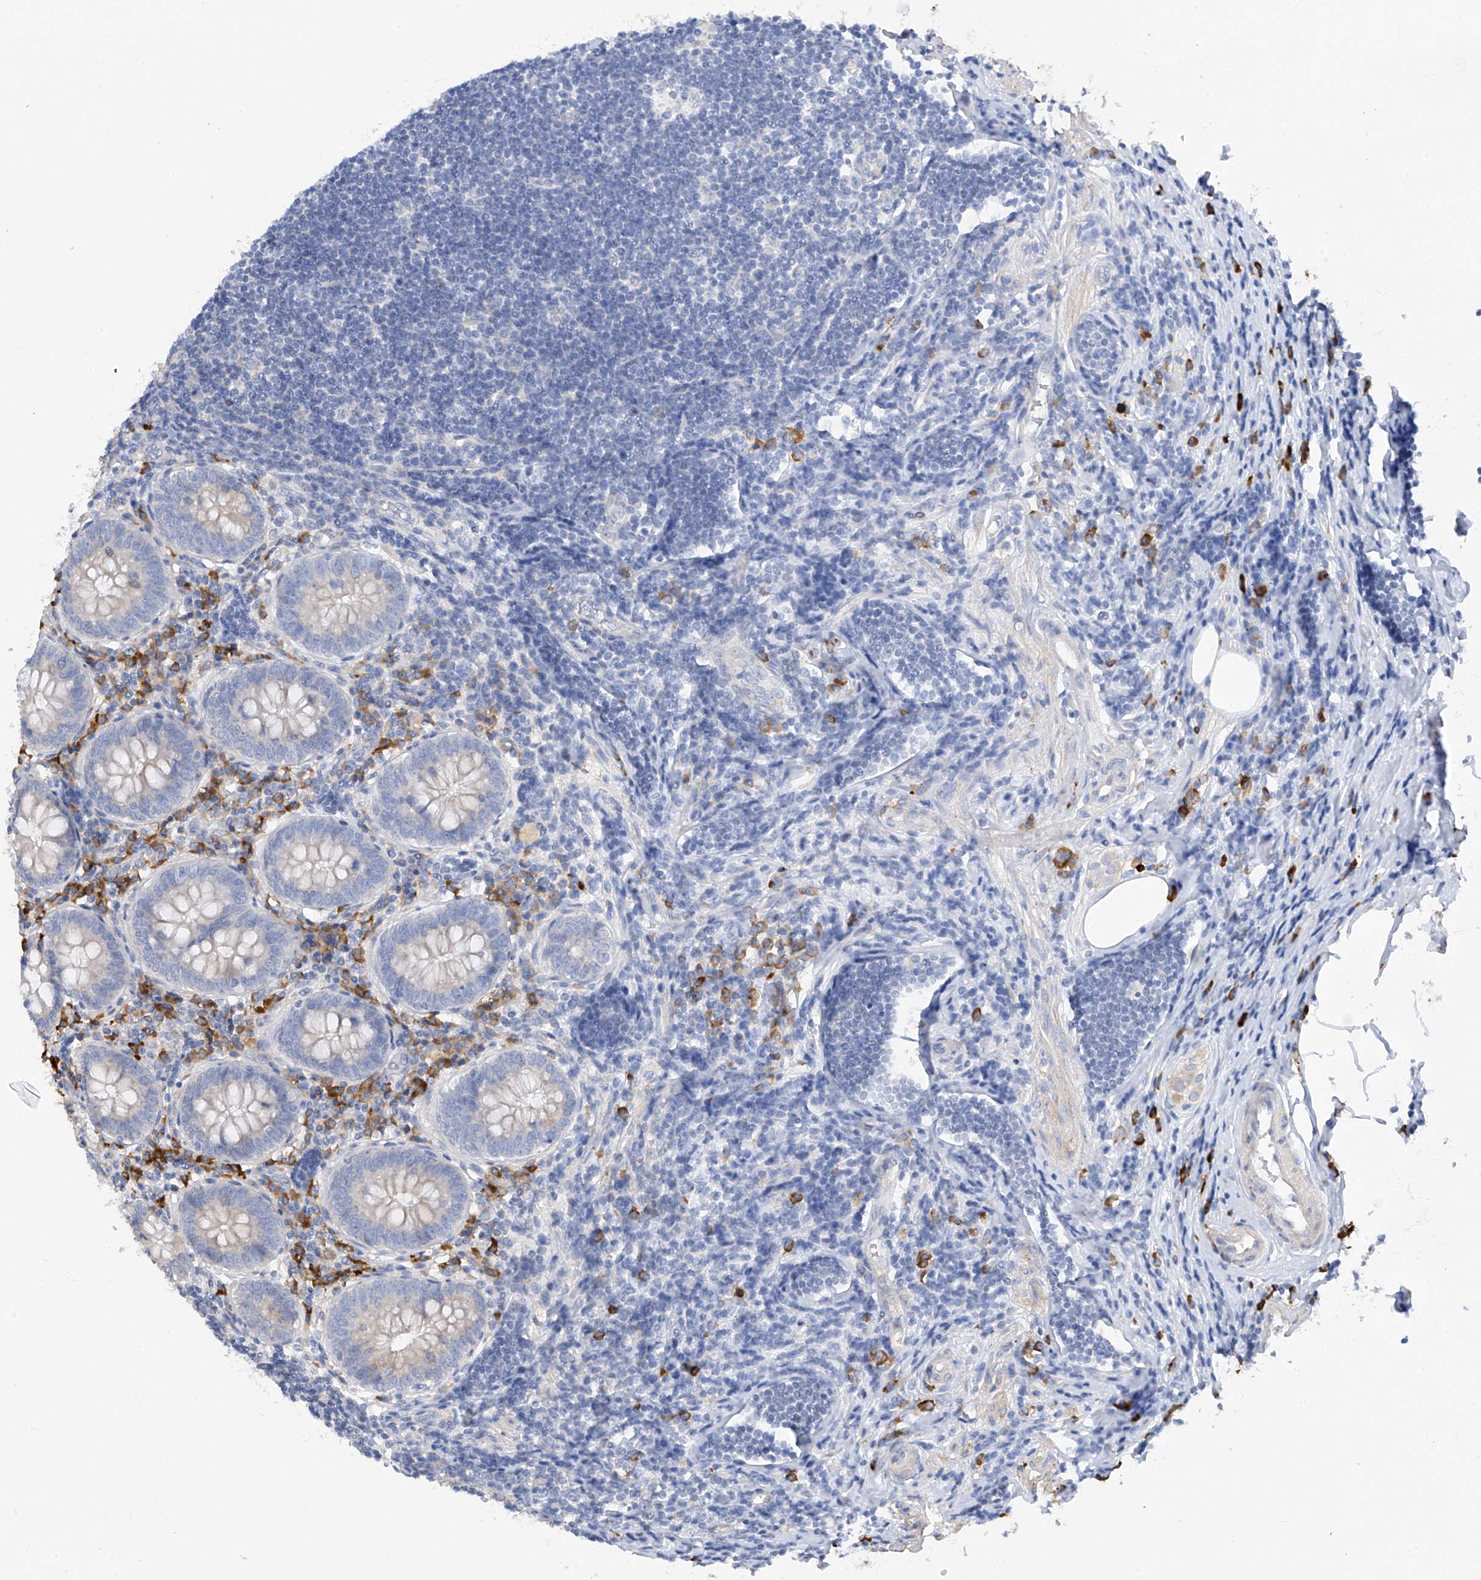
{"staining": {"intensity": "negative", "quantity": "none", "location": "none"}, "tissue": "appendix", "cell_type": "Glandular cells", "image_type": "normal", "snomed": [{"axis": "morphology", "description": "Normal tissue, NOS"}, {"axis": "topography", "description": "Appendix"}], "caption": "This photomicrograph is of normal appendix stained with immunohistochemistry (IHC) to label a protein in brown with the nuclei are counter-stained blue. There is no staining in glandular cells.", "gene": "REC8", "patient": {"sex": "female", "age": 54}}